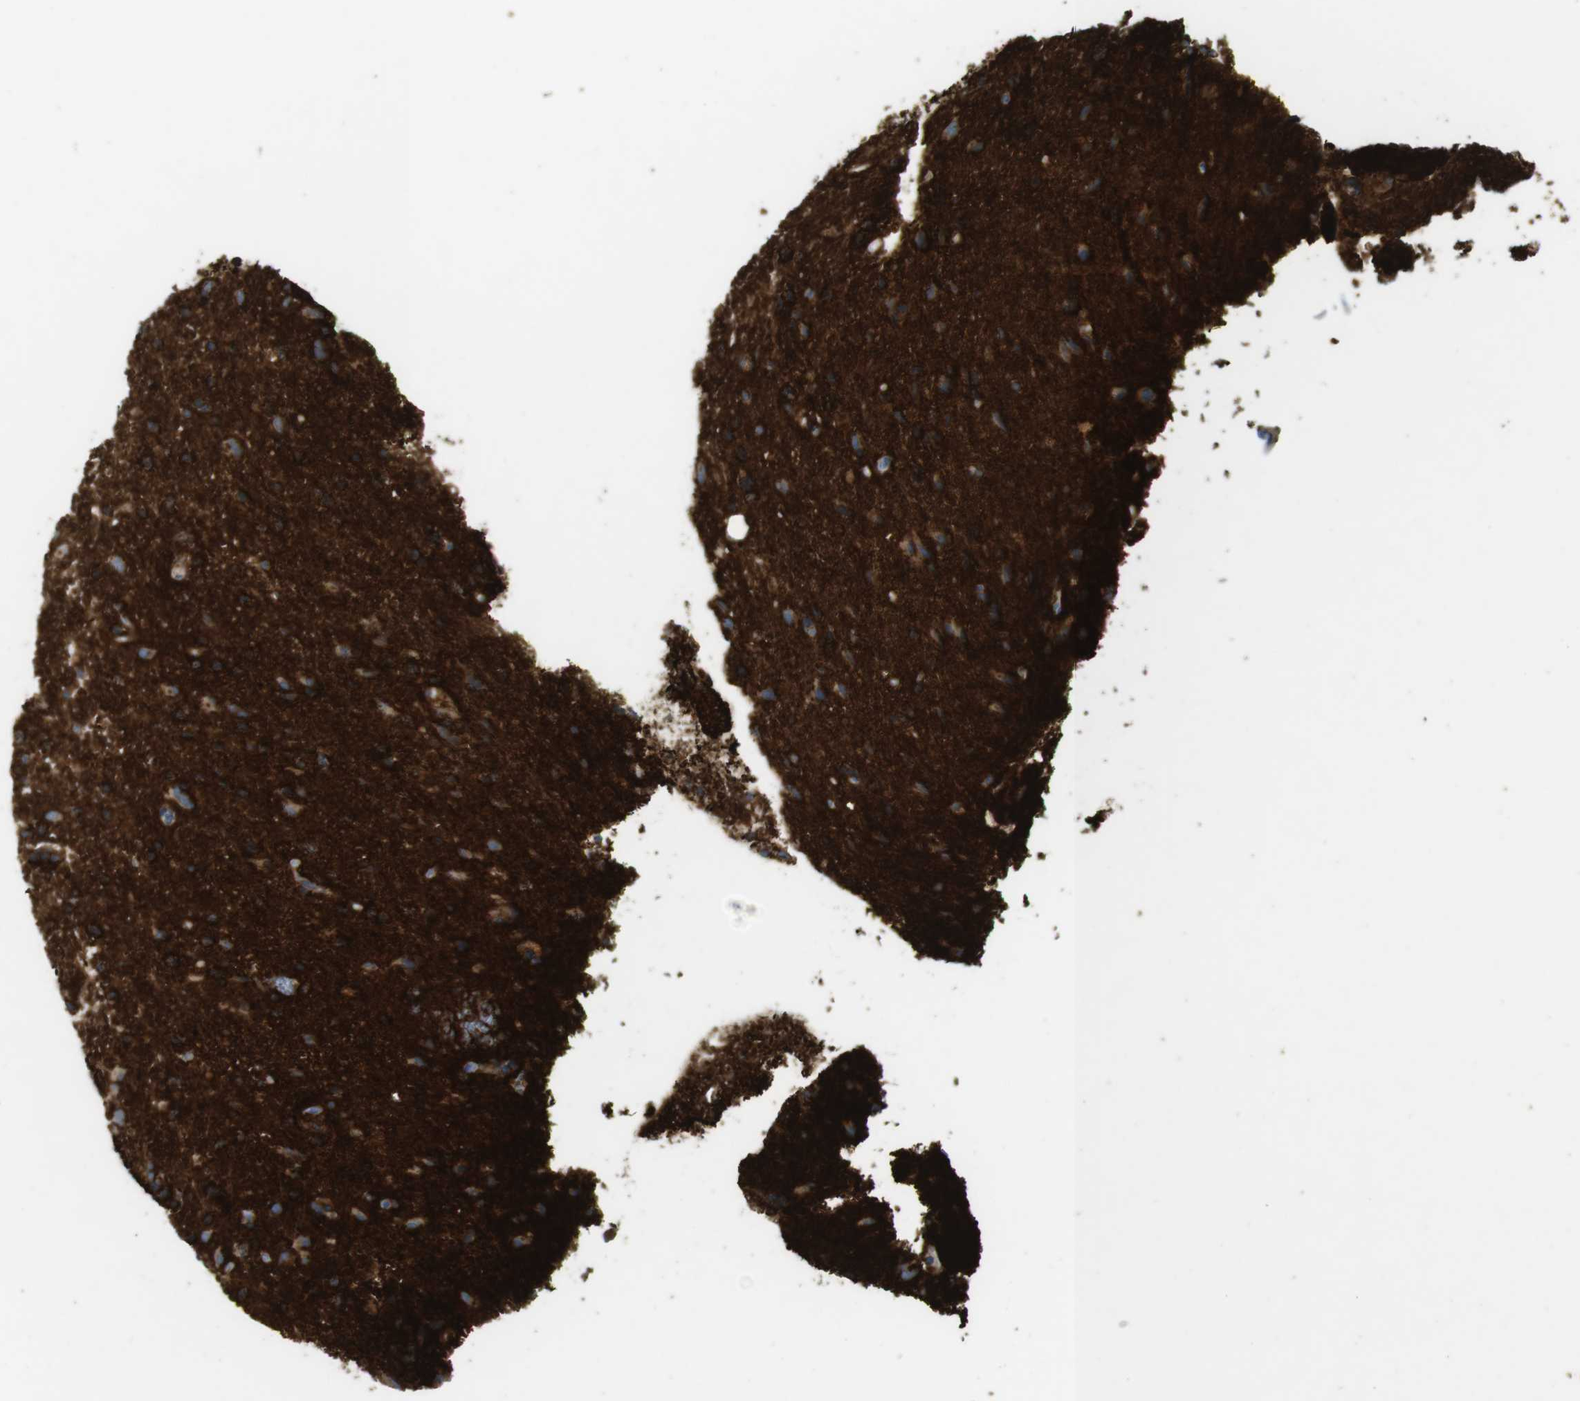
{"staining": {"intensity": "strong", "quantity": ">75%", "location": "cytoplasmic/membranous"}, "tissue": "glioma", "cell_type": "Tumor cells", "image_type": "cancer", "snomed": [{"axis": "morphology", "description": "Glioma, malignant, Low grade"}, {"axis": "topography", "description": "Brain"}], "caption": "This image exhibits immunohistochemistry staining of human malignant low-grade glioma, with high strong cytoplasmic/membranous expression in about >75% of tumor cells.", "gene": "SIRPA", "patient": {"sex": "male", "age": 77}}